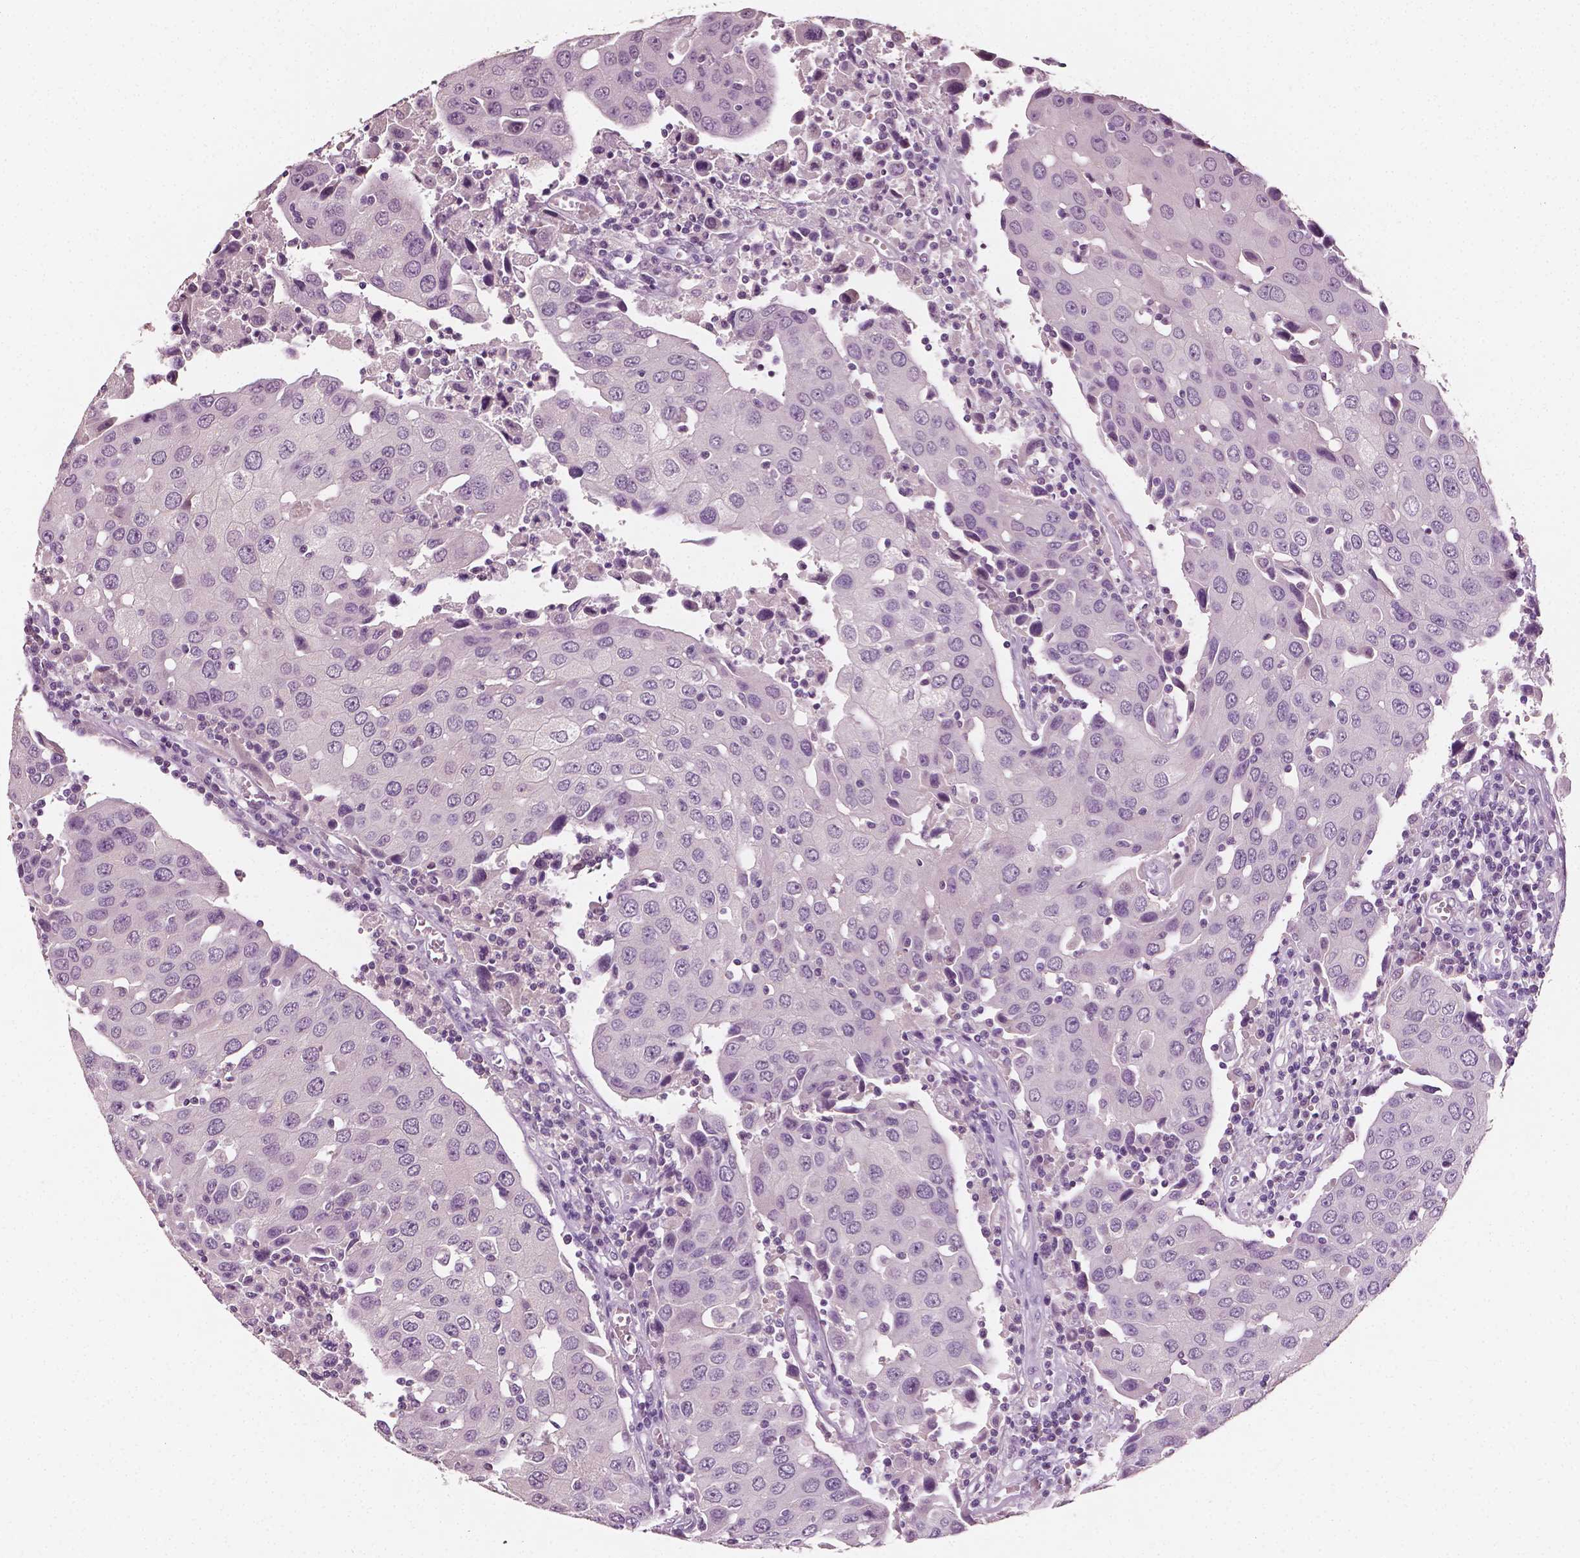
{"staining": {"intensity": "negative", "quantity": "none", "location": "none"}, "tissue": "urothelial cancer", "cell_type": "Tumor cells", "image_type": "cancer", "snomed": [{"axis": "morphology", "description": "Urothelial carcinoma, High grade"}, {"axis": "topography", "description": "Urinary bladder"}], "caption": "A histopathology image of human urothelial carcinoma (high-grade) is negative for staining in tumor cells.", "gene": "PLA2R1", "patient": {"sex": "female", "age": 85}}